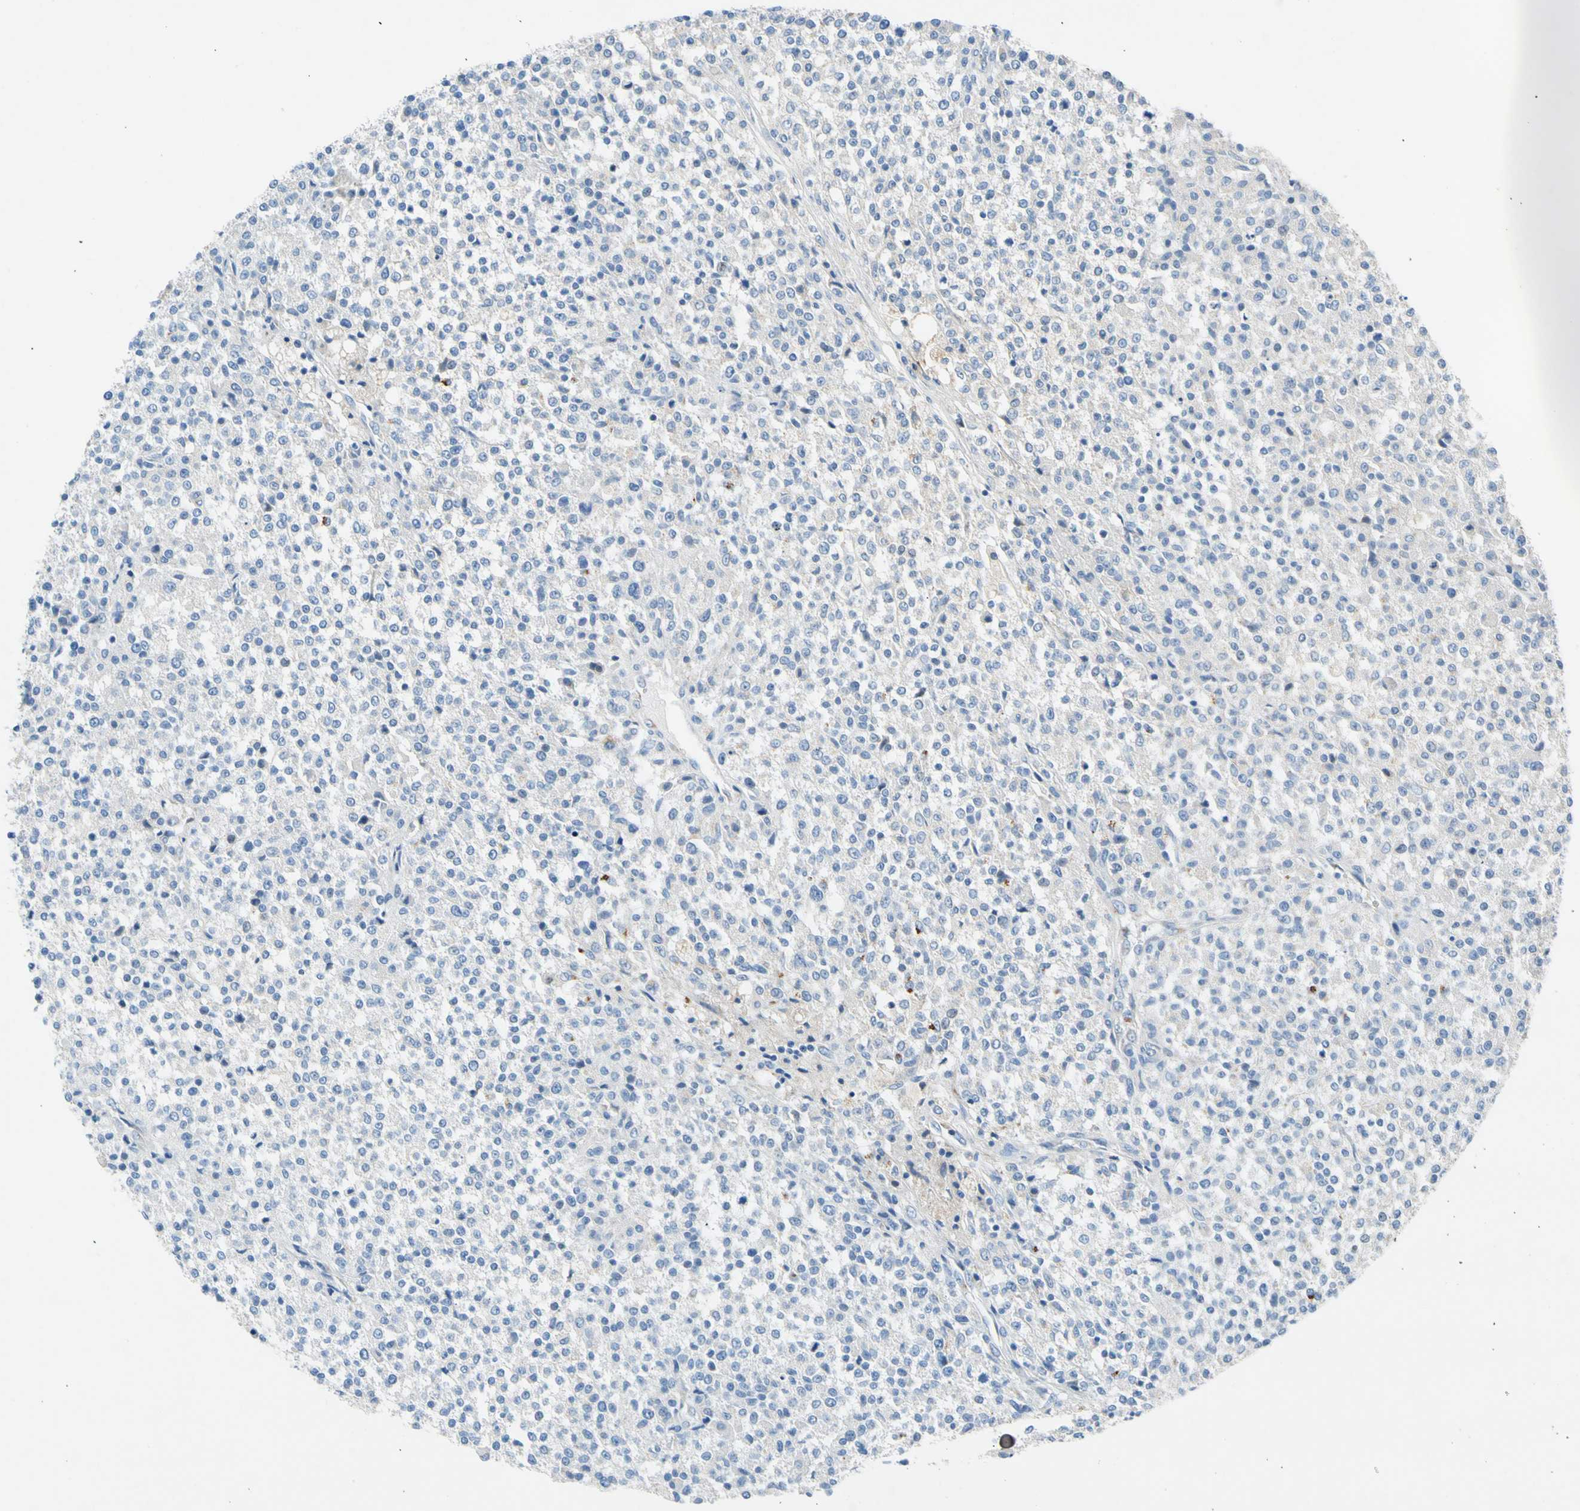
{"staining": {"intensity": "negative", "quantity": "none", "location": "none"}, "tissue": "testis cancer", "cell_type": "Tumor cells", "image_type": "cancer", "snomed": [{"axis": "morphology", "description": "Seminoma, NOS"}, {"axis": "topography", "description": "Testis"}], "caption": "Testis cancer stained for a protein using immunohistochemistry displays no positivity tumor cells.", "gene": "GASK1B", "patient": {"sex": "male", "age": 59}}